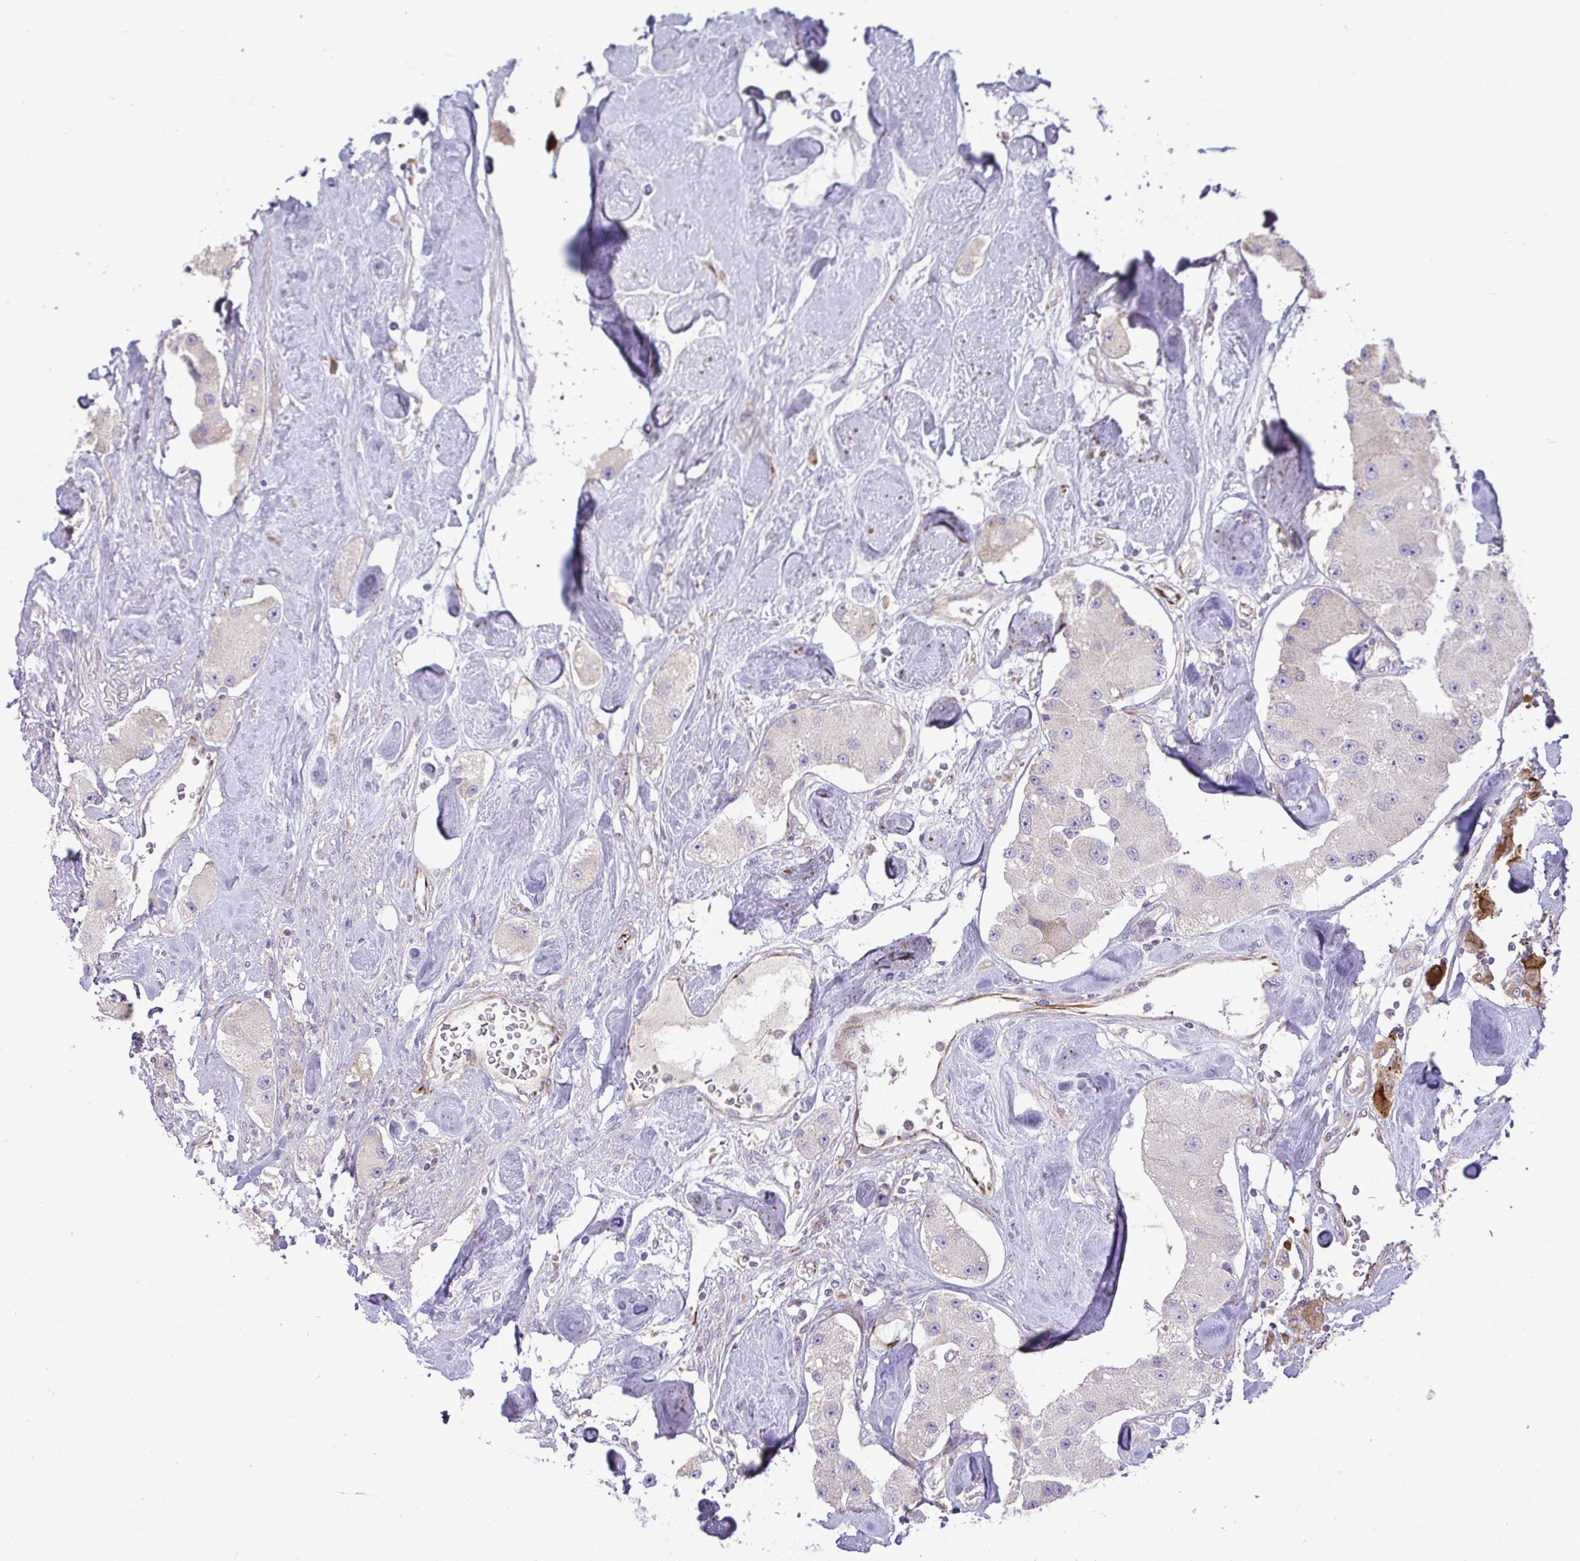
{"staining": {"intensity": "negative", "quantity": "none", "location": "none"}, "tissue": "carcinoid", "cell_type": "Tumor cells", "image_type": "cancer", "snomed": [{"axis": "morphology", "description": "Carcinoid, malignant, NOS"}, {"axis": "topography", "description": "Pancreas"}], "caption": "IHC image of neoplastic tissue: carcinoid stained with DAB (3,3'-diaminobenzidine) exhibits no significant protein staining in tumor cells.", "gene": "GRID2", "patient": {"sex": "male", "age": 41}}